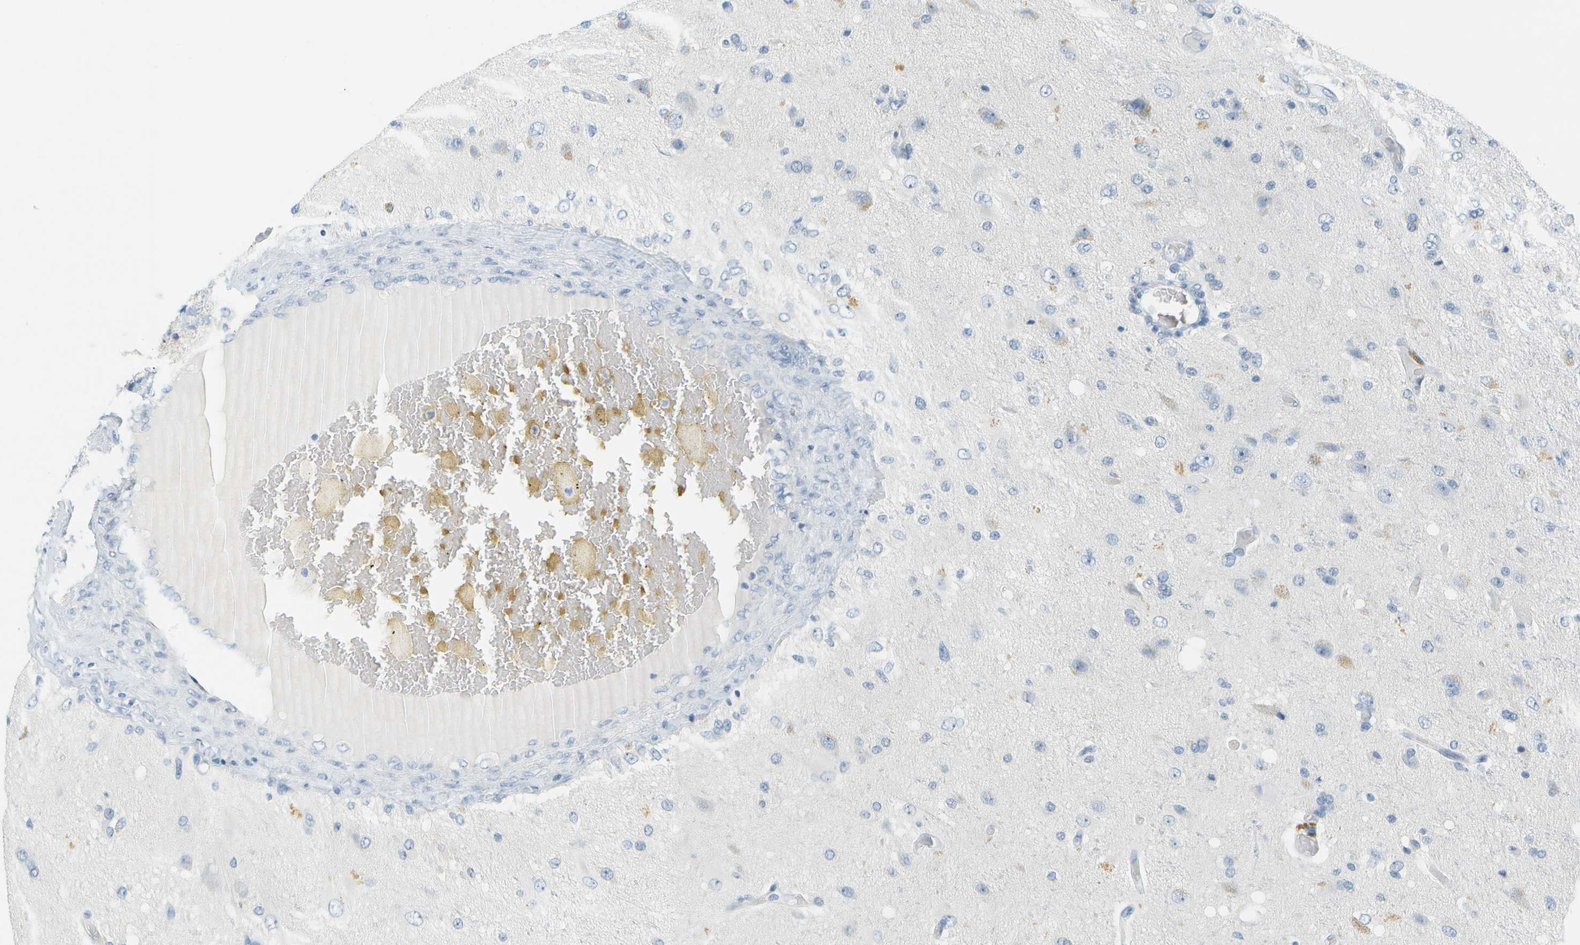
{"staining": {"intensity": "negative", "quantity": "none", "location": "none"}, "tissue": "glioma", "cell_type": "Tumor cells", "image_type": "cancer", "snomed": [{"axis": "morphology", "description": "Normal tissue, NOS"}, {"axis": "morphology", "description": "Glioma, malignant, High grade"}, {"axis": "topography", "description": "Cerebral cortex"}], "caption": "The image demonstrates no significant expression in tumor cells of glioma.", "gene": "SMYD5", "patient": {"sex": "male", "age": 77}}